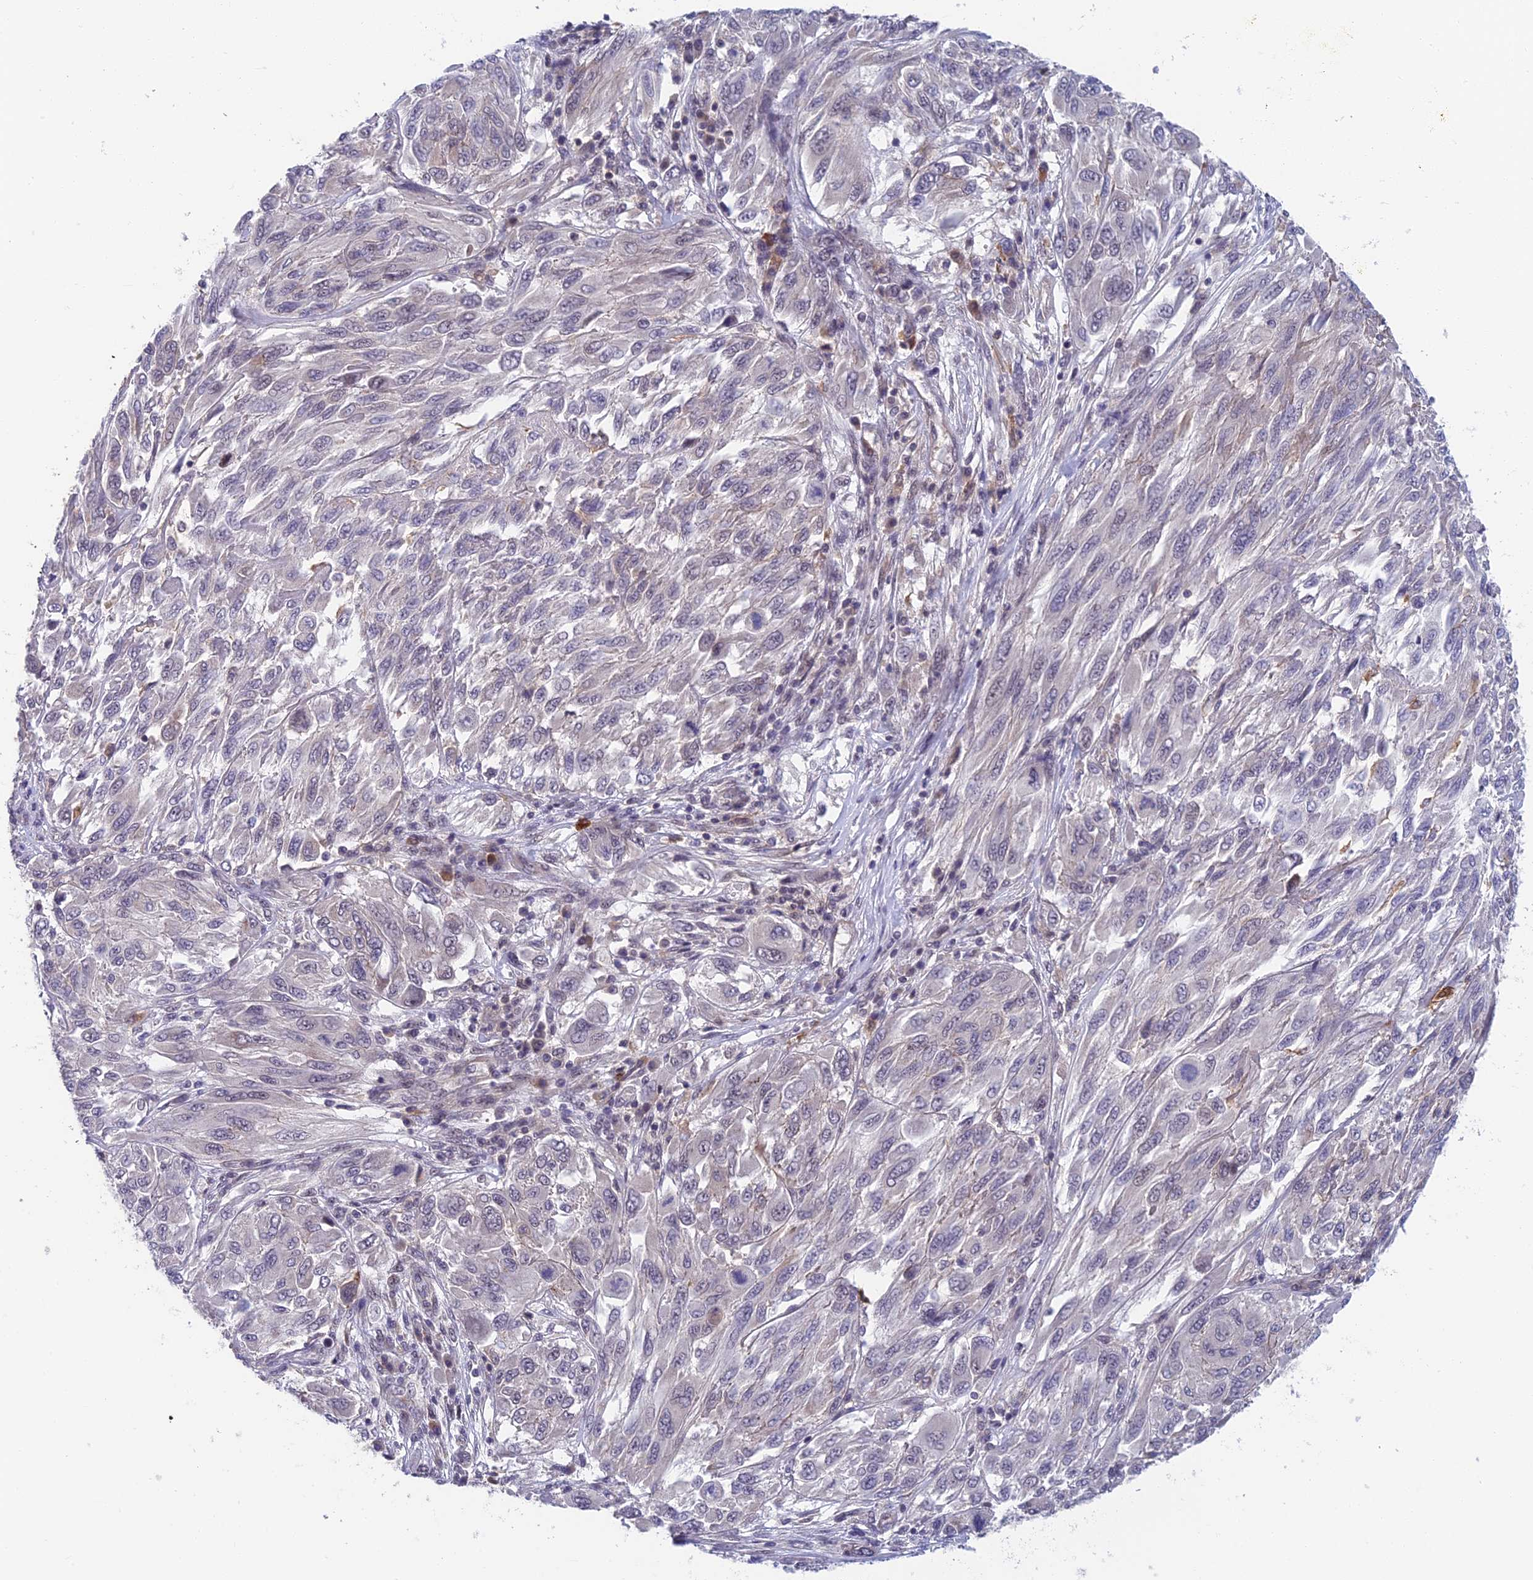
{"staining": {"intensity": "negative", "quantity": "none", "location": "none"}, "tissue": "melanoma", "cell_type": "Tumor cells", "image_type": "cancer", "snomed": [{"axis": "morphology", "description": "Malignant melanoma, NOS"}, {"axis": "topography", "description": "Skin"}], "caption": "Immunohistochemistry photomicrograph of malignant melanoma stained for a protein (brown), which demonstrates no staining in tumor cells.", "gene": "NSMCE1", "patient": {"sex": "female", "age": 91}}